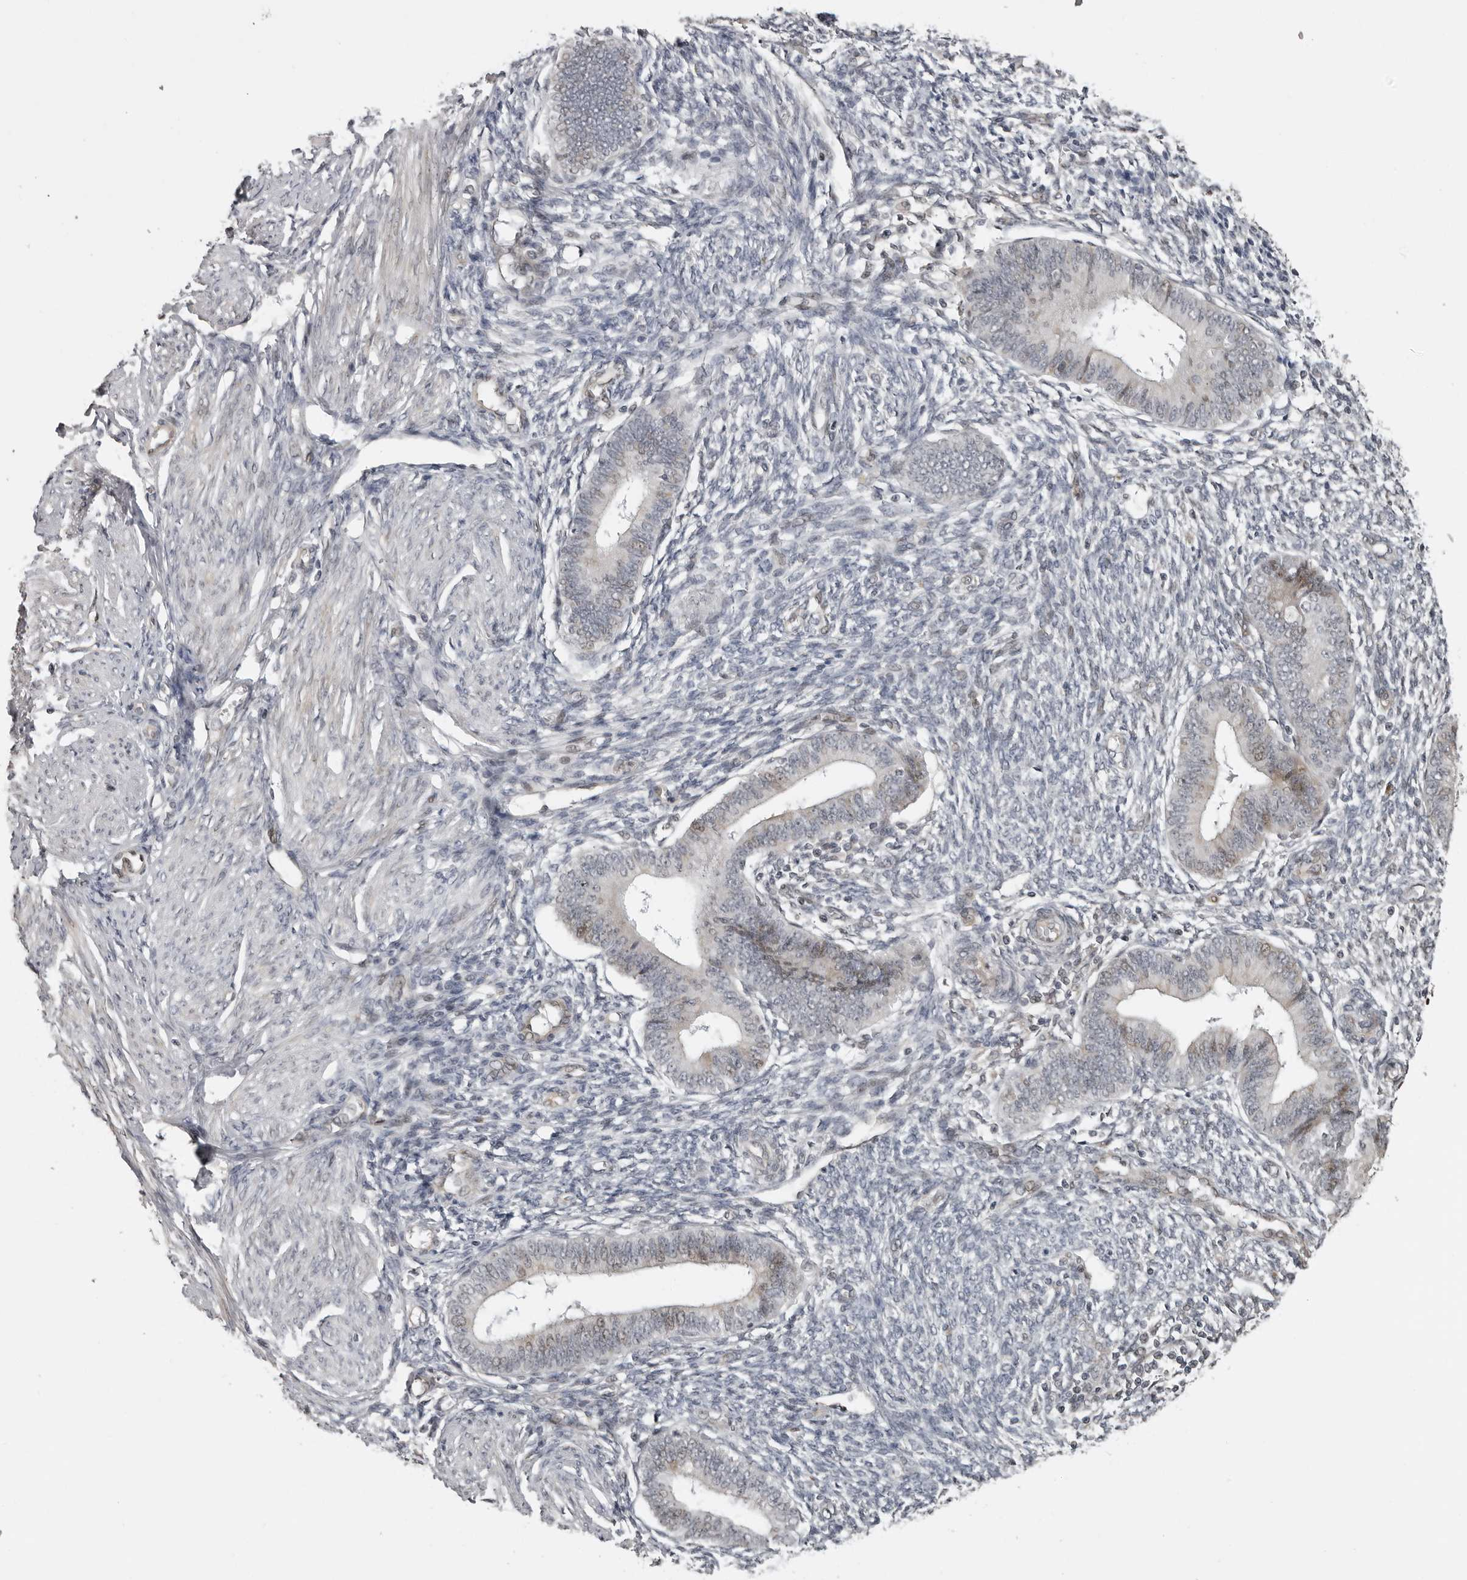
{"staining": {"intensity": "moderate", "quantity": "<25%", "location": "nuclear"}, "tissue": "endometrium", "cell_type": "Cells in endometrial stroma", "image_type": "normal", "snomed": [{"axis": "morphology", "description": "Normal tissue, NOS"}, {"axis": "topography", "description": "Endometrium"}], "caption": "Immunohistochemistry (IHC) of unremarkable human endometrium displays low levels of moderate nuclear staining in about <25% of cells in endometrial stroma. The protein is stained brown, and the nuclei are stained in blue (DAB (3,3'-diaminobenzidine) IHC with brightfield microscopy, high magnification).", "gene": "PRRX2", "patient": {"sex": "female", "age": 46}}